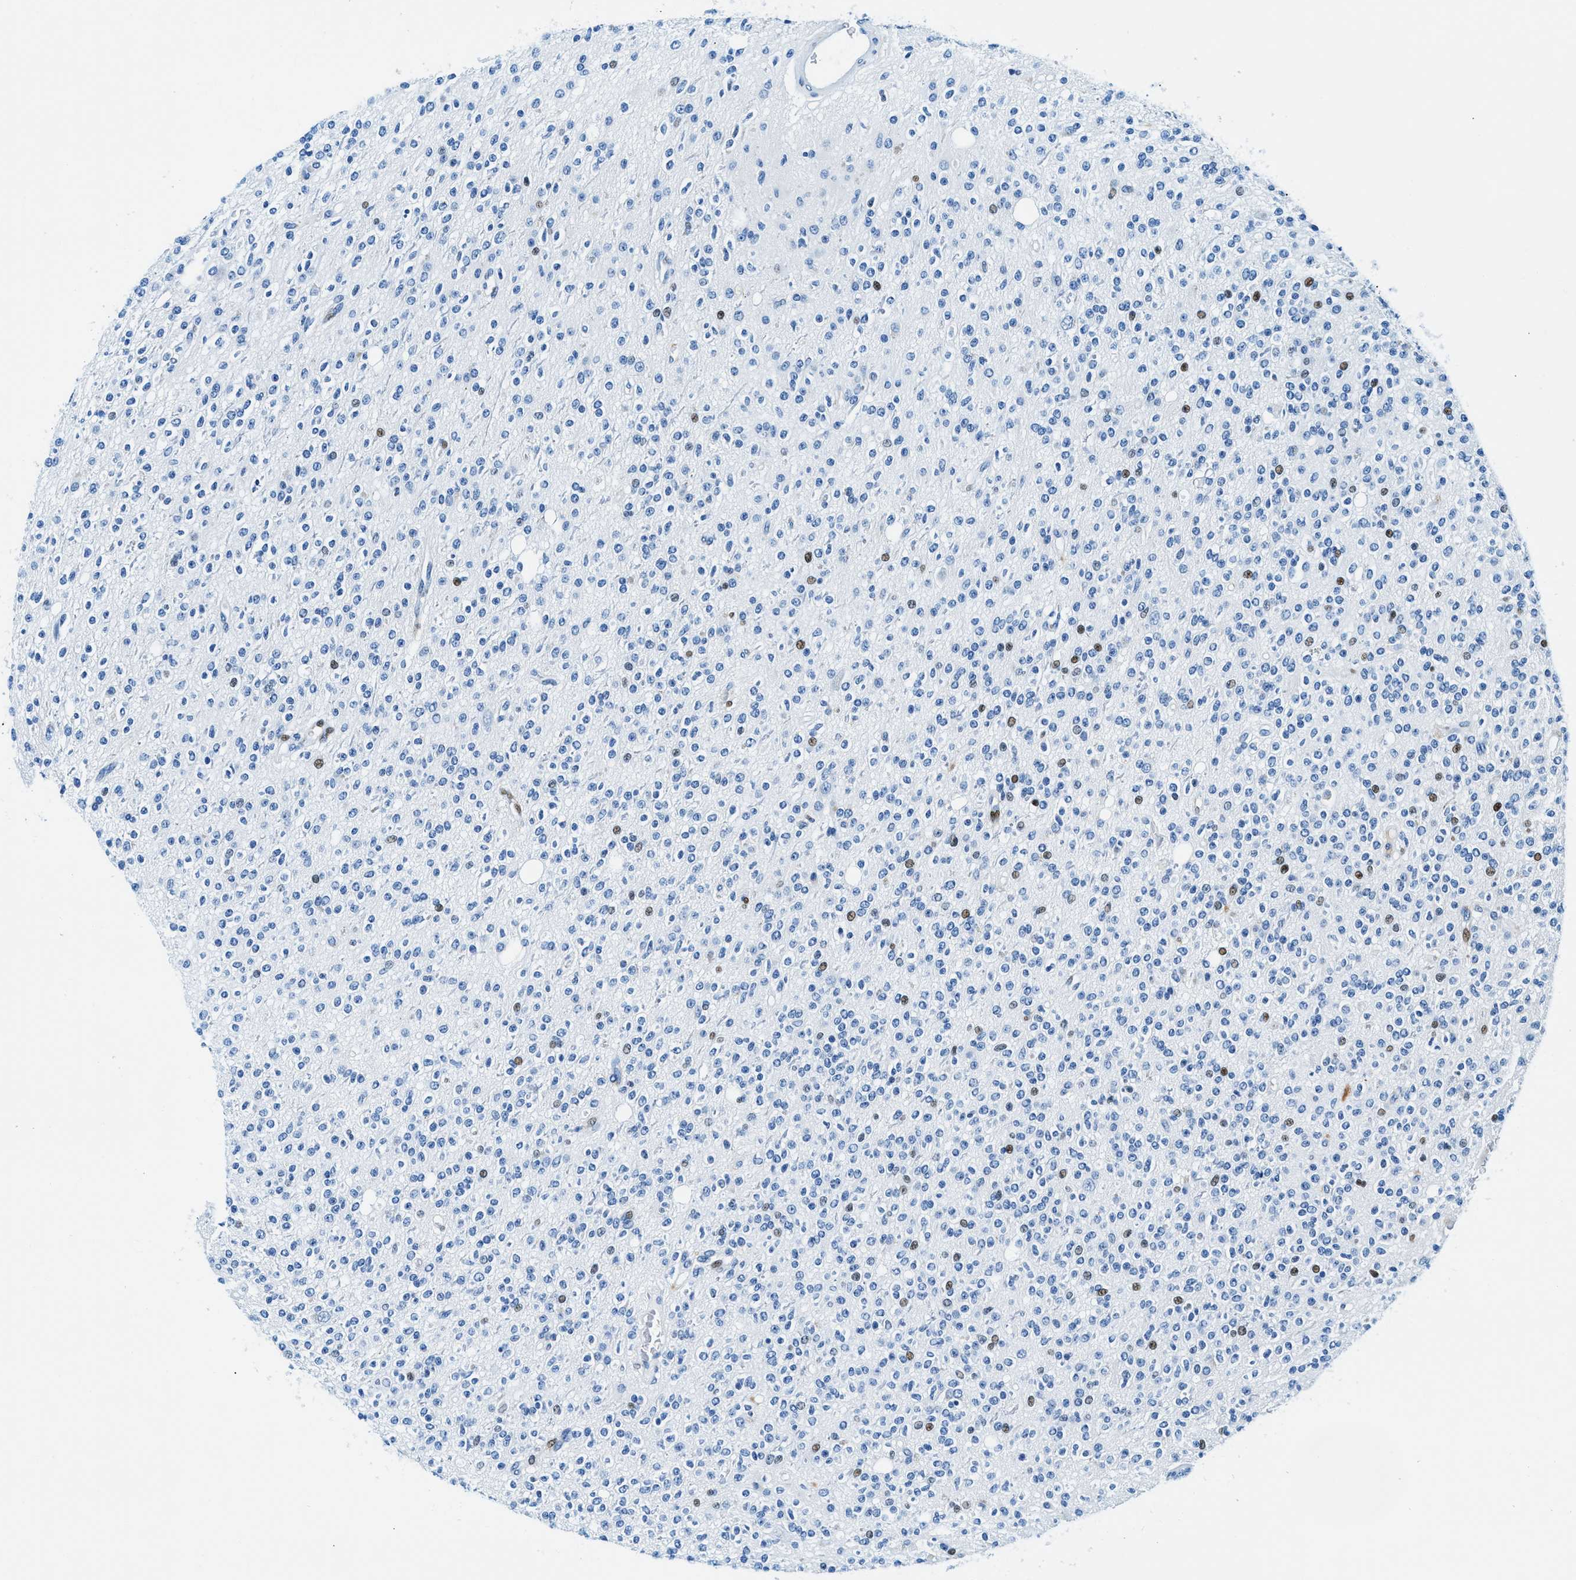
{"staining": {"intensity": "weak", "quantity": "<25%", "location": "nuclear"}, "tissue": "glioma", "cell_type": "Tumor cells", "image_type": "cancer", "snomed": [{"axis": "morphology", "description": "Glioma, malignant, High grade"}, {"axis": "topography", "description": "Brain"}], "caption": "Immunohistochemical staining of human glioma reveals no significant positivity in tumor cells. (DAB IHC visualized using brightfield microscopy, high magnification).", "gene": "VPS53", "patient": {"sex": "male", "age": 34}}